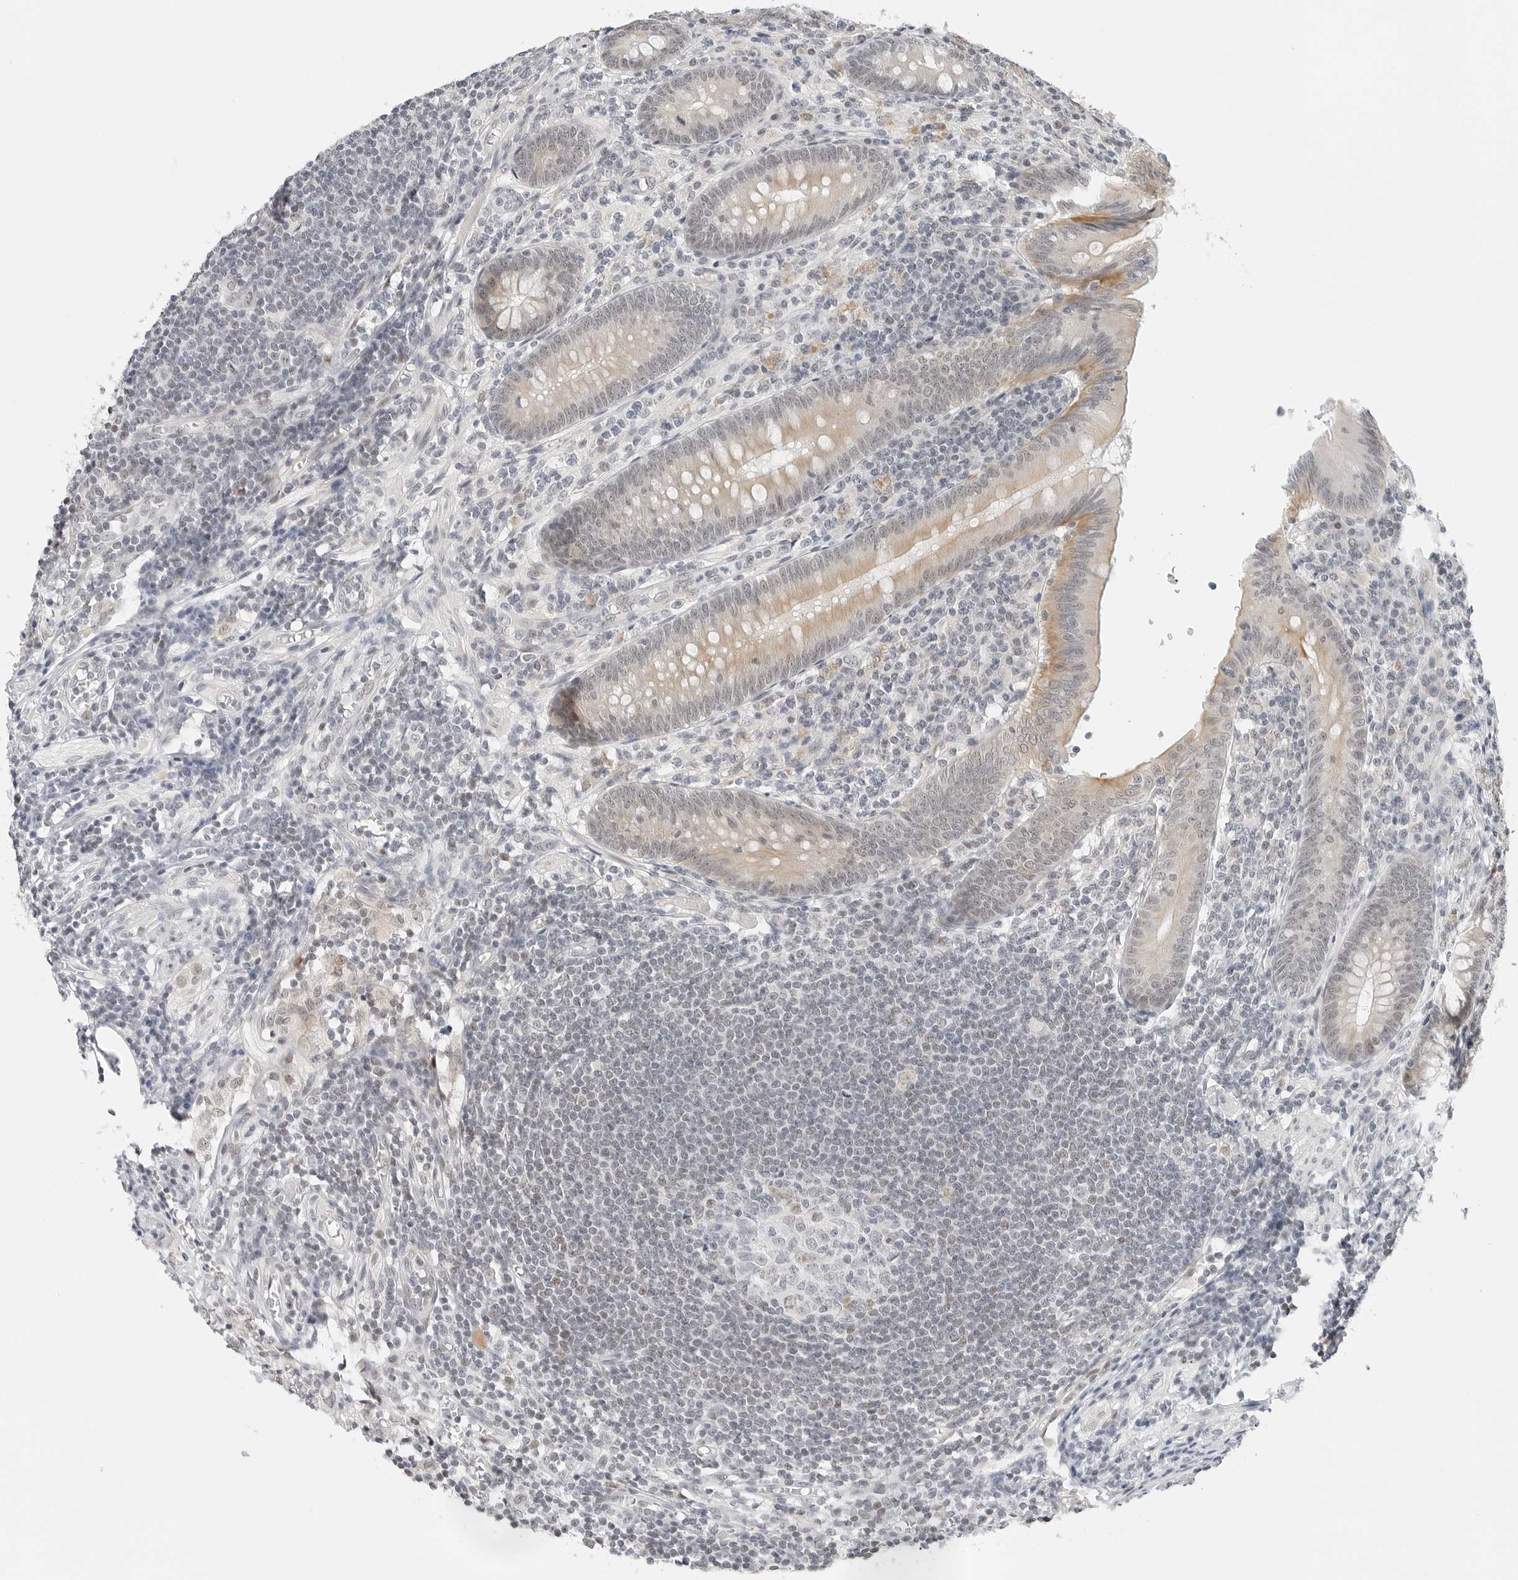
{"staining": {"intensity": "weak", "quantity": "25%-75%", "location": "cytoplasmic/membranous"}, "tissue": "appendix", "cell_type": "Glandular cells", "image_type": "normal", "snomed": [{"axis": "morphology", "description": "Normal tissue, NOS"}, {"axis": "morphology", "description": "Inflammation, NOS"}, {"axis": "topography", "description": "Appendix"}], "caption": "Protein staining of normal appendix exhibits weak cytoplasmic/membranous staining in about 25%-75% of glandular cells. Using DAB (brown) and hematoxylin (blue) stains, captured at high magnification using brightfield microscopy.", "gene": "TSEN2", "patient": {"sex": "male", "age": 46}}